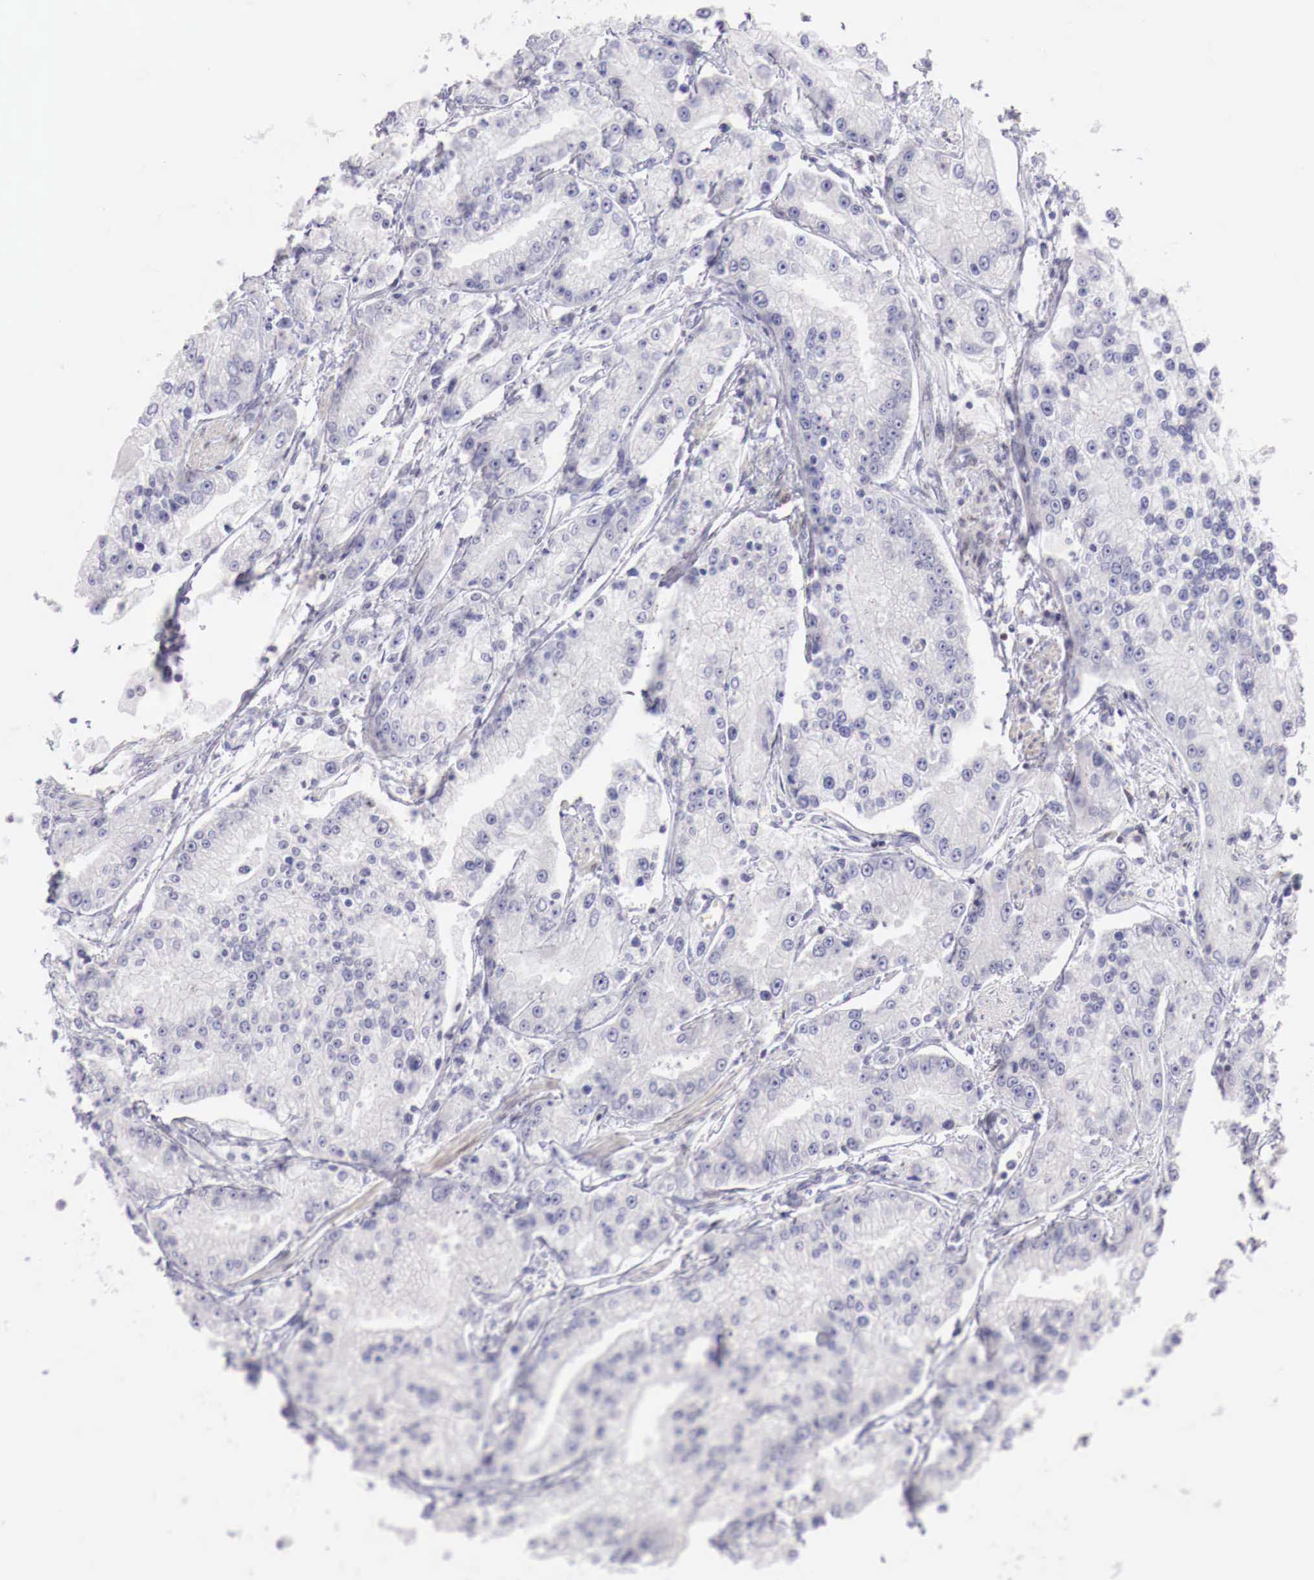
{"staining": {"intensity": "negative", "quantity": "none", "location": "none"}, "tissue": "prostate cancer", "cell_type": "Tumor cells", "image_type": "cancer", "snomed": [{"axis": "morphology", "description": "Adenocarcinoma, Medium grade"}, {"axis": "topography", "description": "Prostate"}], "caption": "There is no significant staining in tumor cells of prostate cancer (medium-grade adenocarcinoma).", "gene": "CLCN5", "patient": {"sex": "male", "age": 72}}